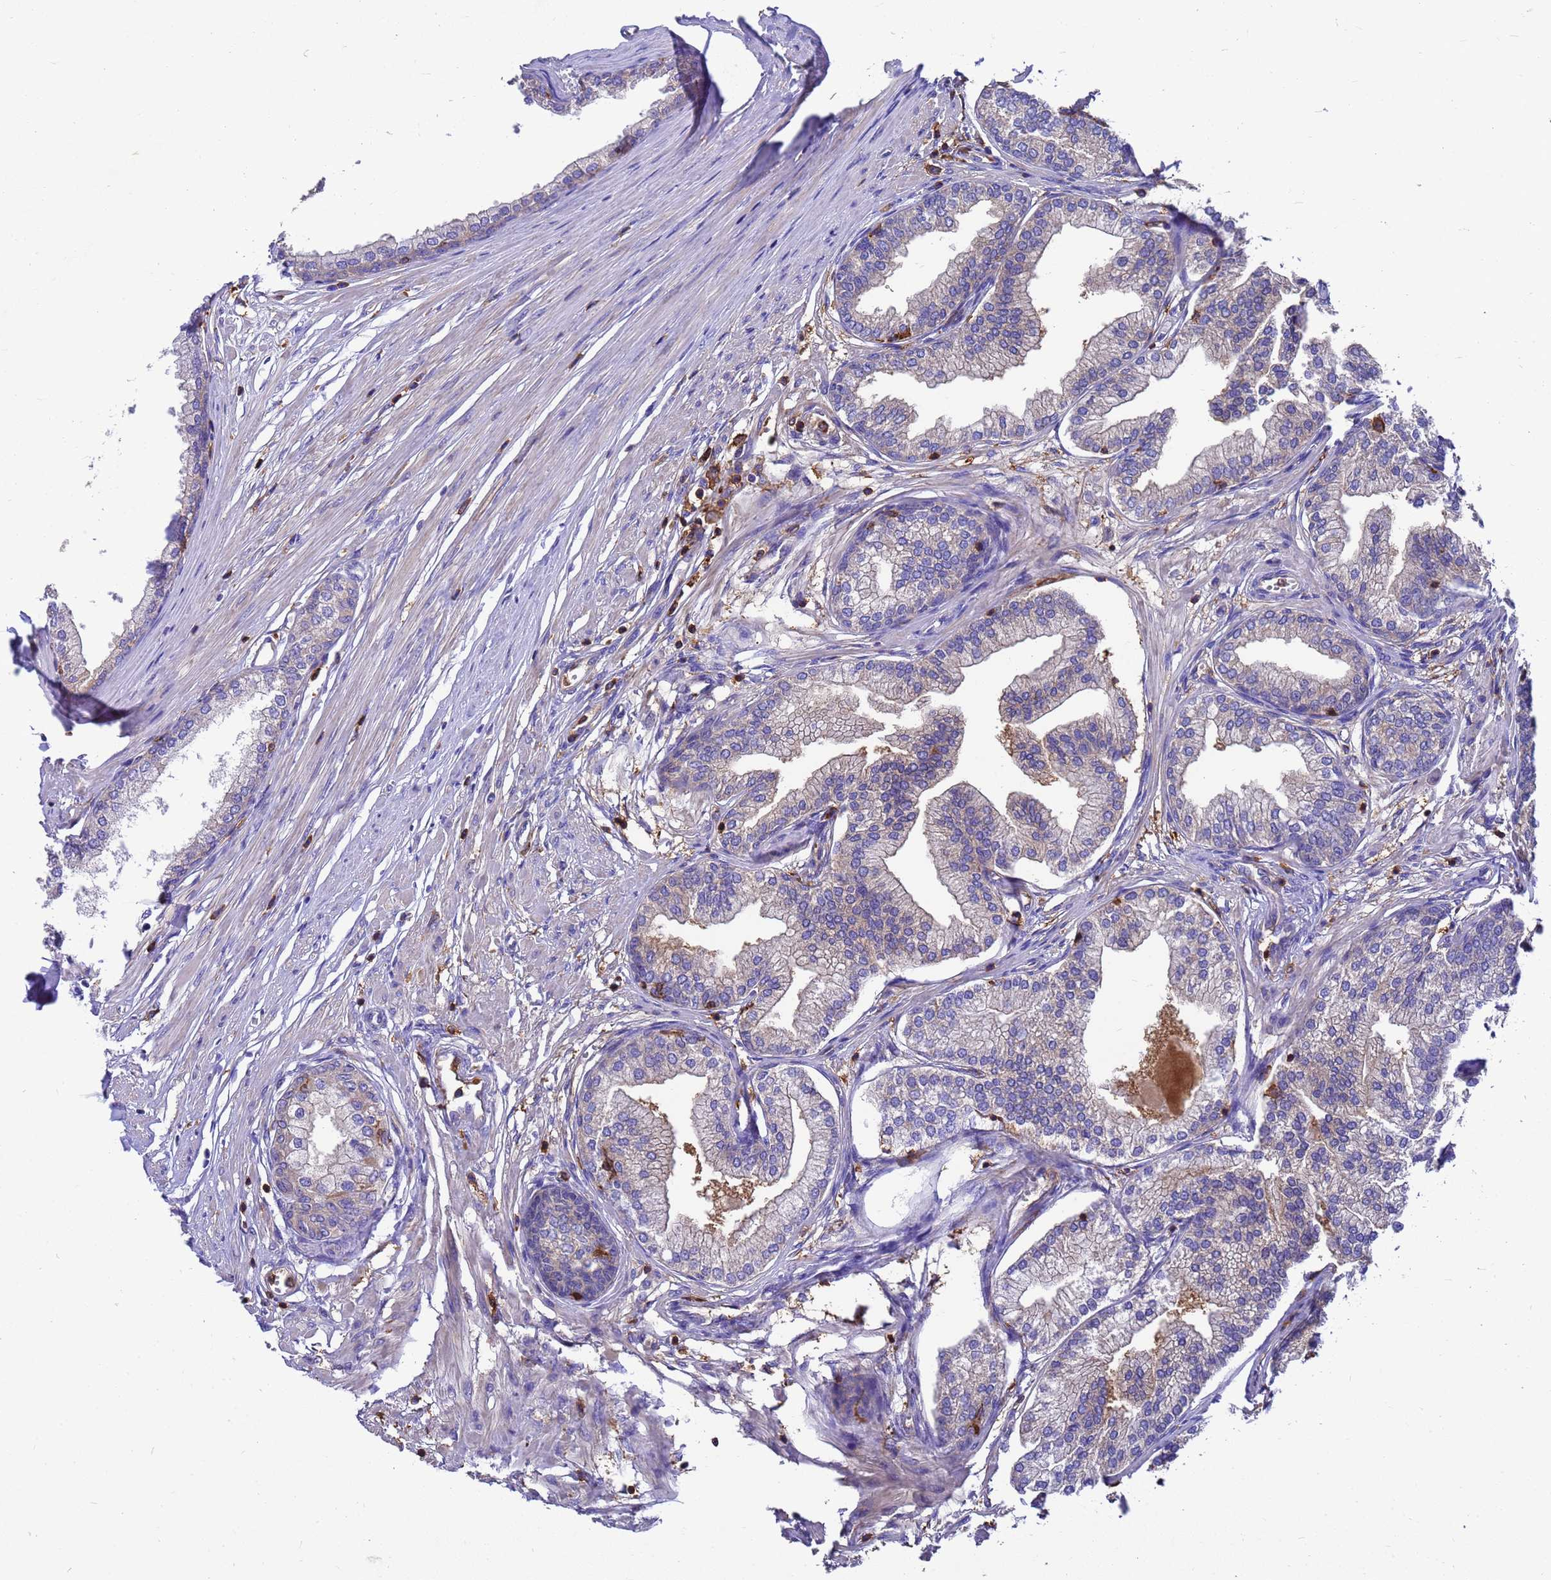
{"staining": {"intensity": "weak", "quantity": "<25%", "location": "cytoplasmic/membranous"}, "tissue": "prostate", "cell_type": "Glandular cells", "image_type": "normal", "snomed": [{"axis": "morphology", "description": "Normal tissue, NOS"}, {"axis": "morphology", "description": "Urothelial carcinoma, Low grade"}, {"axis": "topography", "description": "Urinary bladder"}, {"axis": "topography", "description": "Prostate"}], "caption": "This is a photomicrograph of immunohistochemistry staining of normal prostate, which shows no positivity in glandular cells. (DAB (3,3'-diaminobenzidine) immunohistochemistry (IHC) visualized using brightfield microscopy, high magnification).", "gene": "ZNF235", "patient": {"sex": "male", "age": 60}}